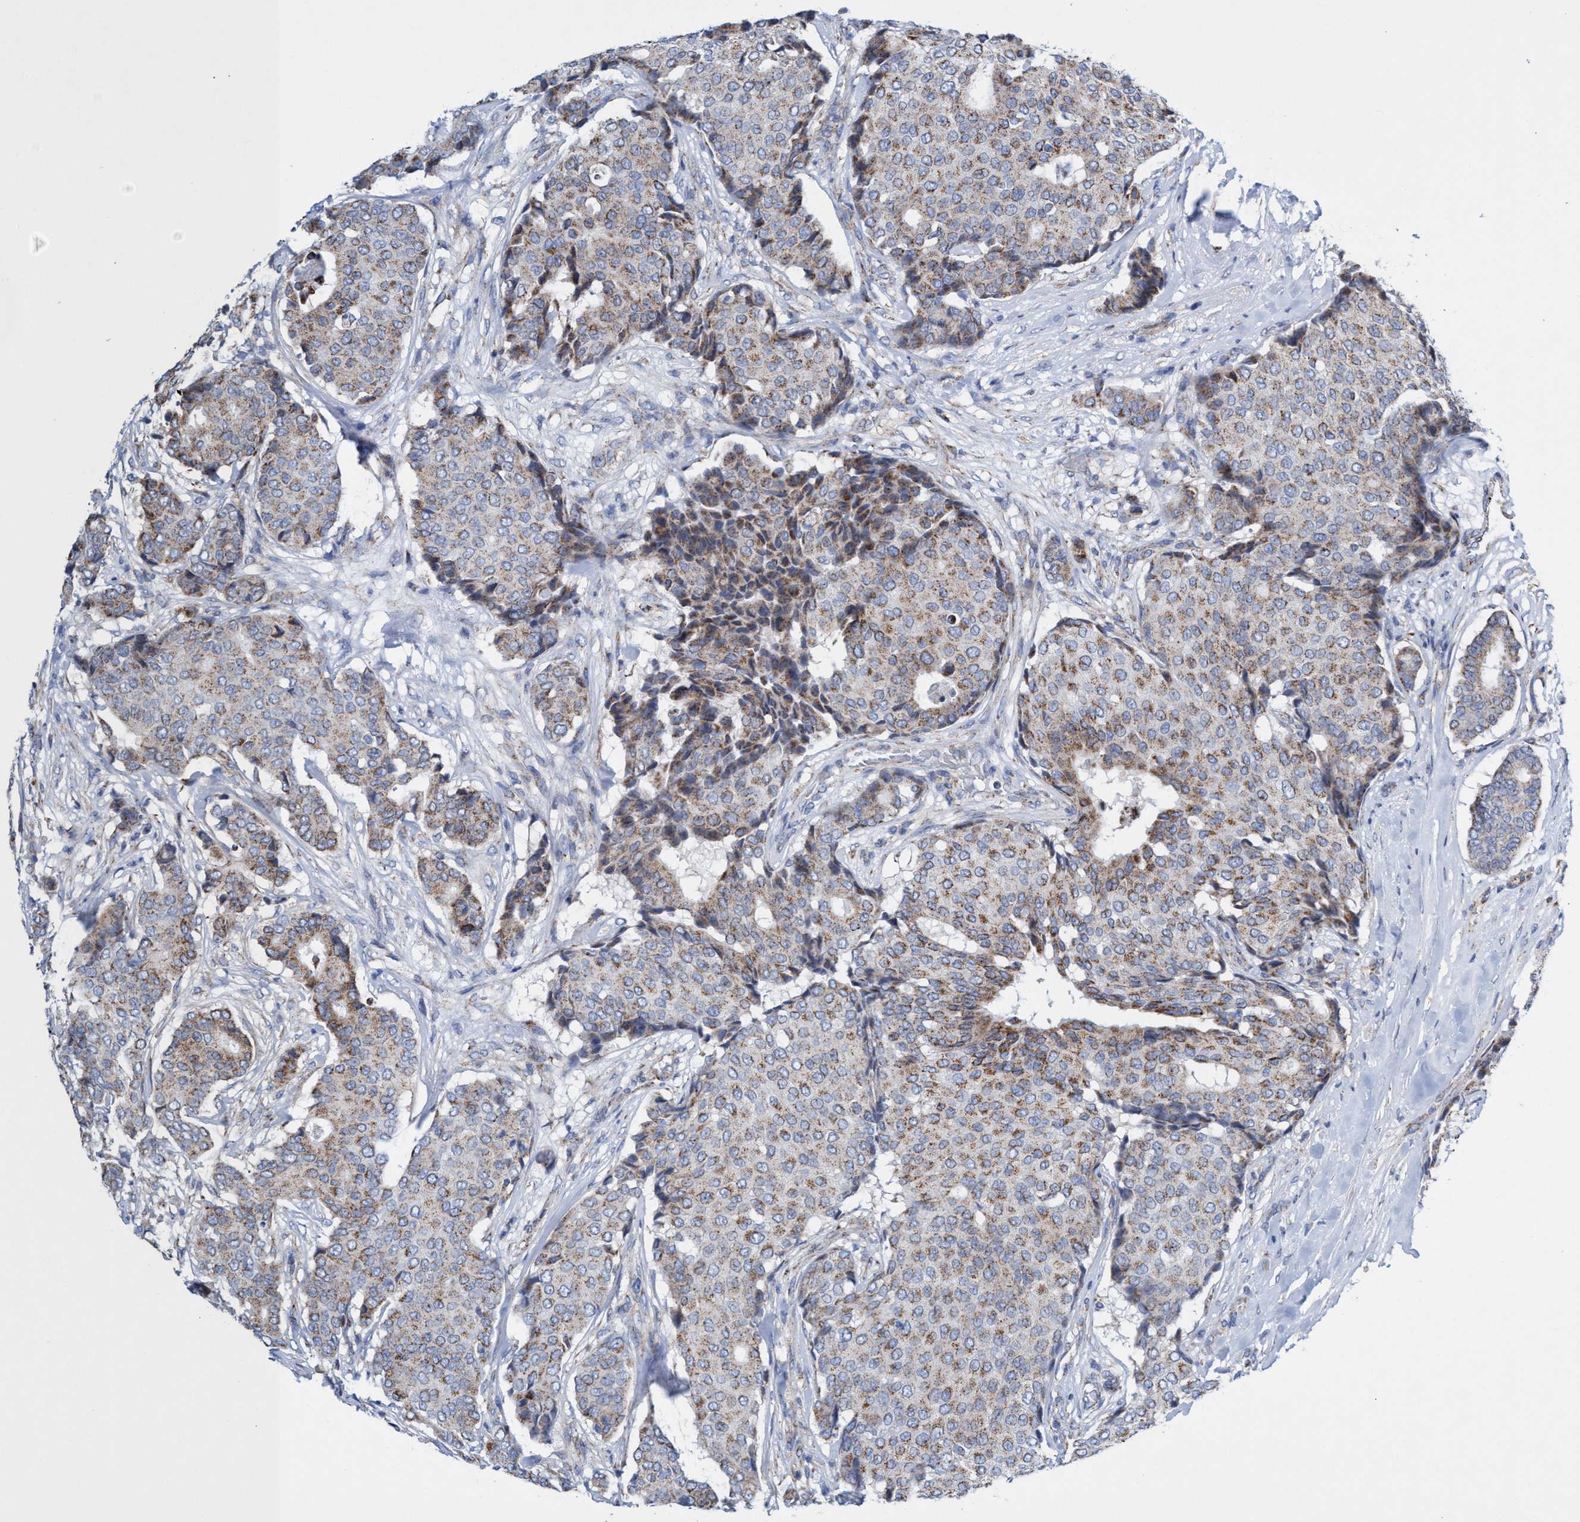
{"staining": {"intensity": "moderate", "quantity": ">75%", "location": "cytoplasmic/membranous"}, "tissue": "breast cancer", "cell_type": "Tumor cells", "image_type": "cancer", "snomed": [{"axis": "morphology", "description": "Duct carcinoma"}, {"axis": "topography", "description": "Breast"}], "caption": "Intraductal carcinoma (breast) stained with IHC displays moderate cytoplasmic/membranous staining in approximately >75% of tumor cells.", "gene": "ZNF750", "patient": {"sex": "female", "age": 75}}